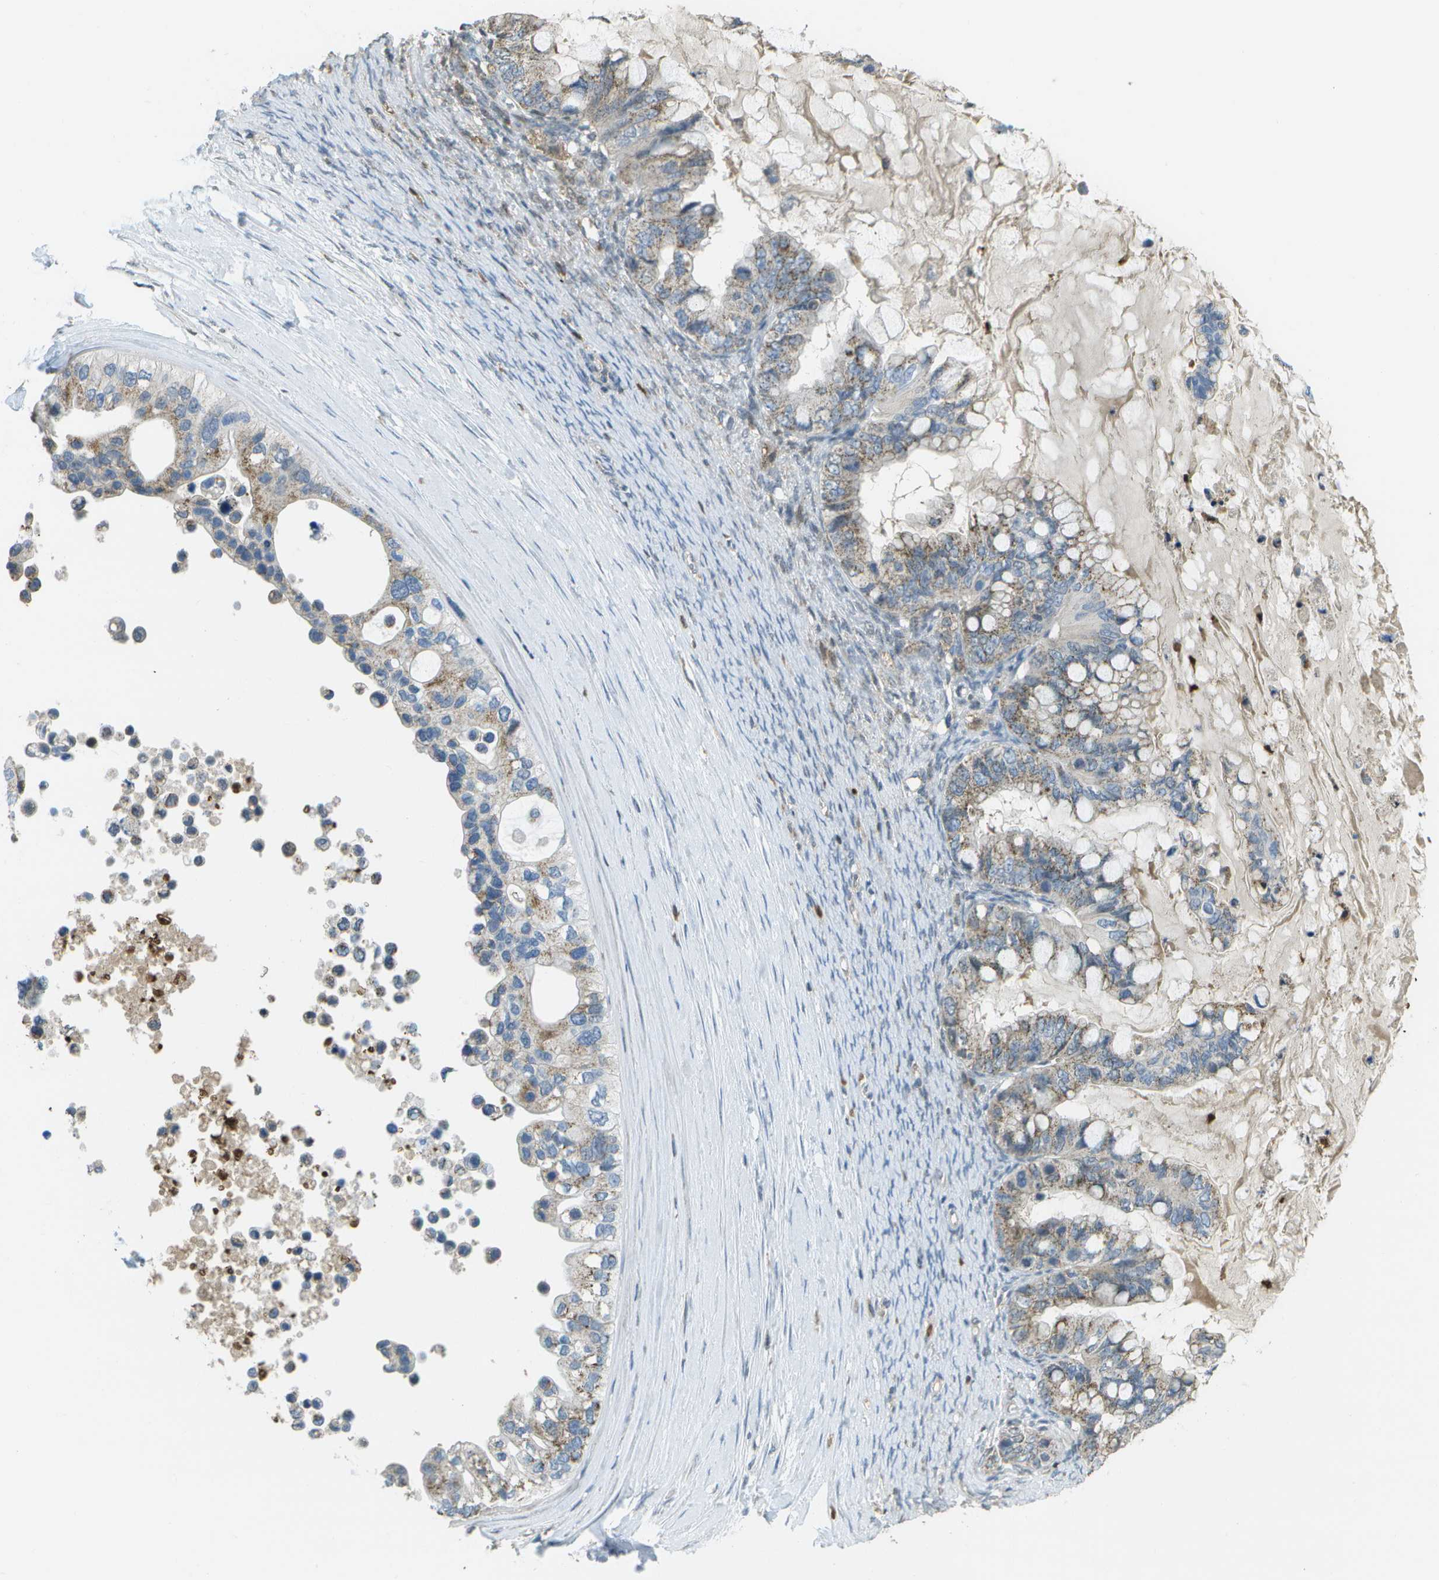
{"staining": {"intensity": "weak", "quantity": ">75%", "location": "cytoplasmic/membranous"}, "tissue": "ovarian cancer", "cell_type": "Tumor cells", "image_type": "cancer", "snomed": [{"axis": "morphology", "description": "Cystadenocarcinoma, mucinous, NOS"}, {"axis": "topography", "description": "Ovary"}], "caption": "IHC image of human ovarian mucinous cystadenocarcinoma stained for a protein (brown), which shows low levels of weak cytoplasmic/membranous positivity in about >75% of tumor cells.", "gene": "CACHD1", "patient": {"sex": "female", "age": 80}}